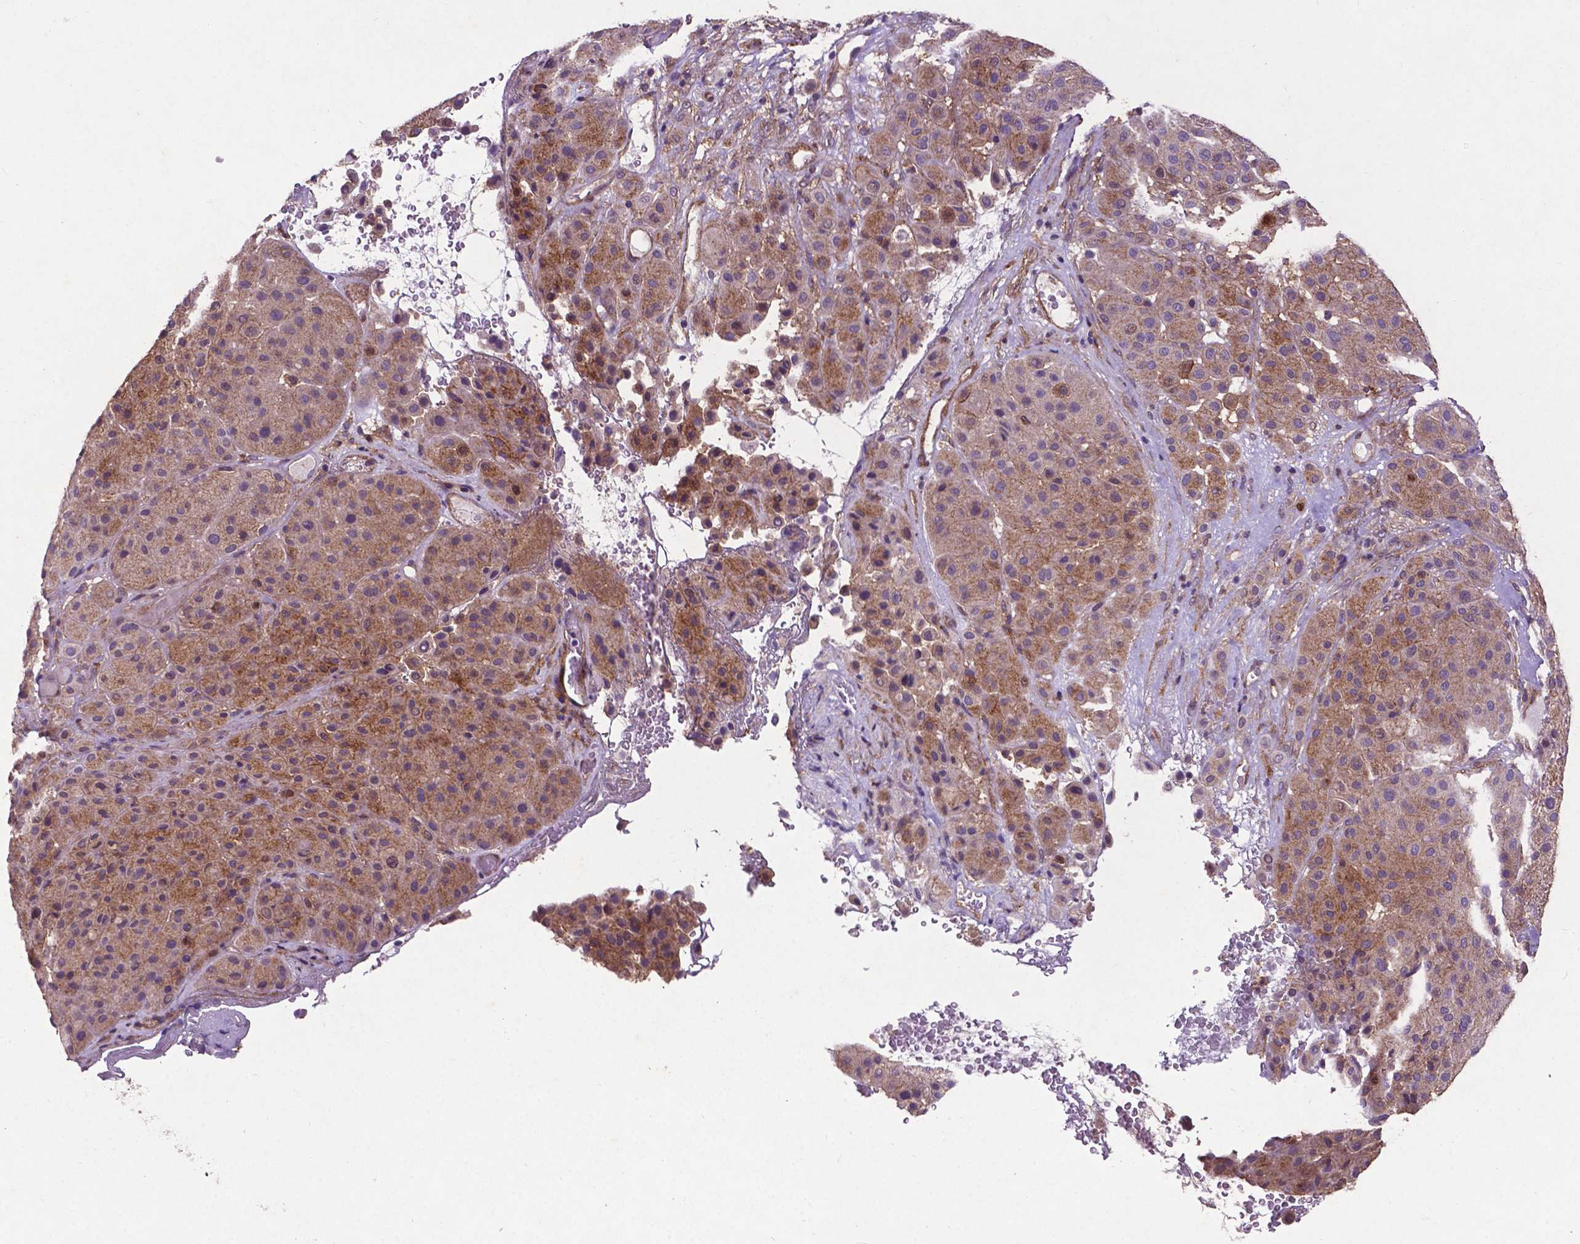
{"staining": {"intensity": "moderate", "quantity": "25%-75%", "location": "cytoplasmic/membranous"}, "tissue": "melanoma", "cell_type": "Tumor cells", "image_type": "cancer", "snomed": [{"axis": "morphology", "description": "Malignant melanoma, Metastatic site"}, {"axis": "topography", "description": "Smooth muscle"}], "caption": "A medium amount of moderate cytoplasmic/membranous staining is seen in approximately 25%-75% of tumor cells in malignant melanoma (metastatic site) tissue. (DAB (3,3'-diaminobenzidine) IHC with brightfield microscopy, high magnification).", "gene": "RRAS", "patient": {"sex": "male", "age": 41}}